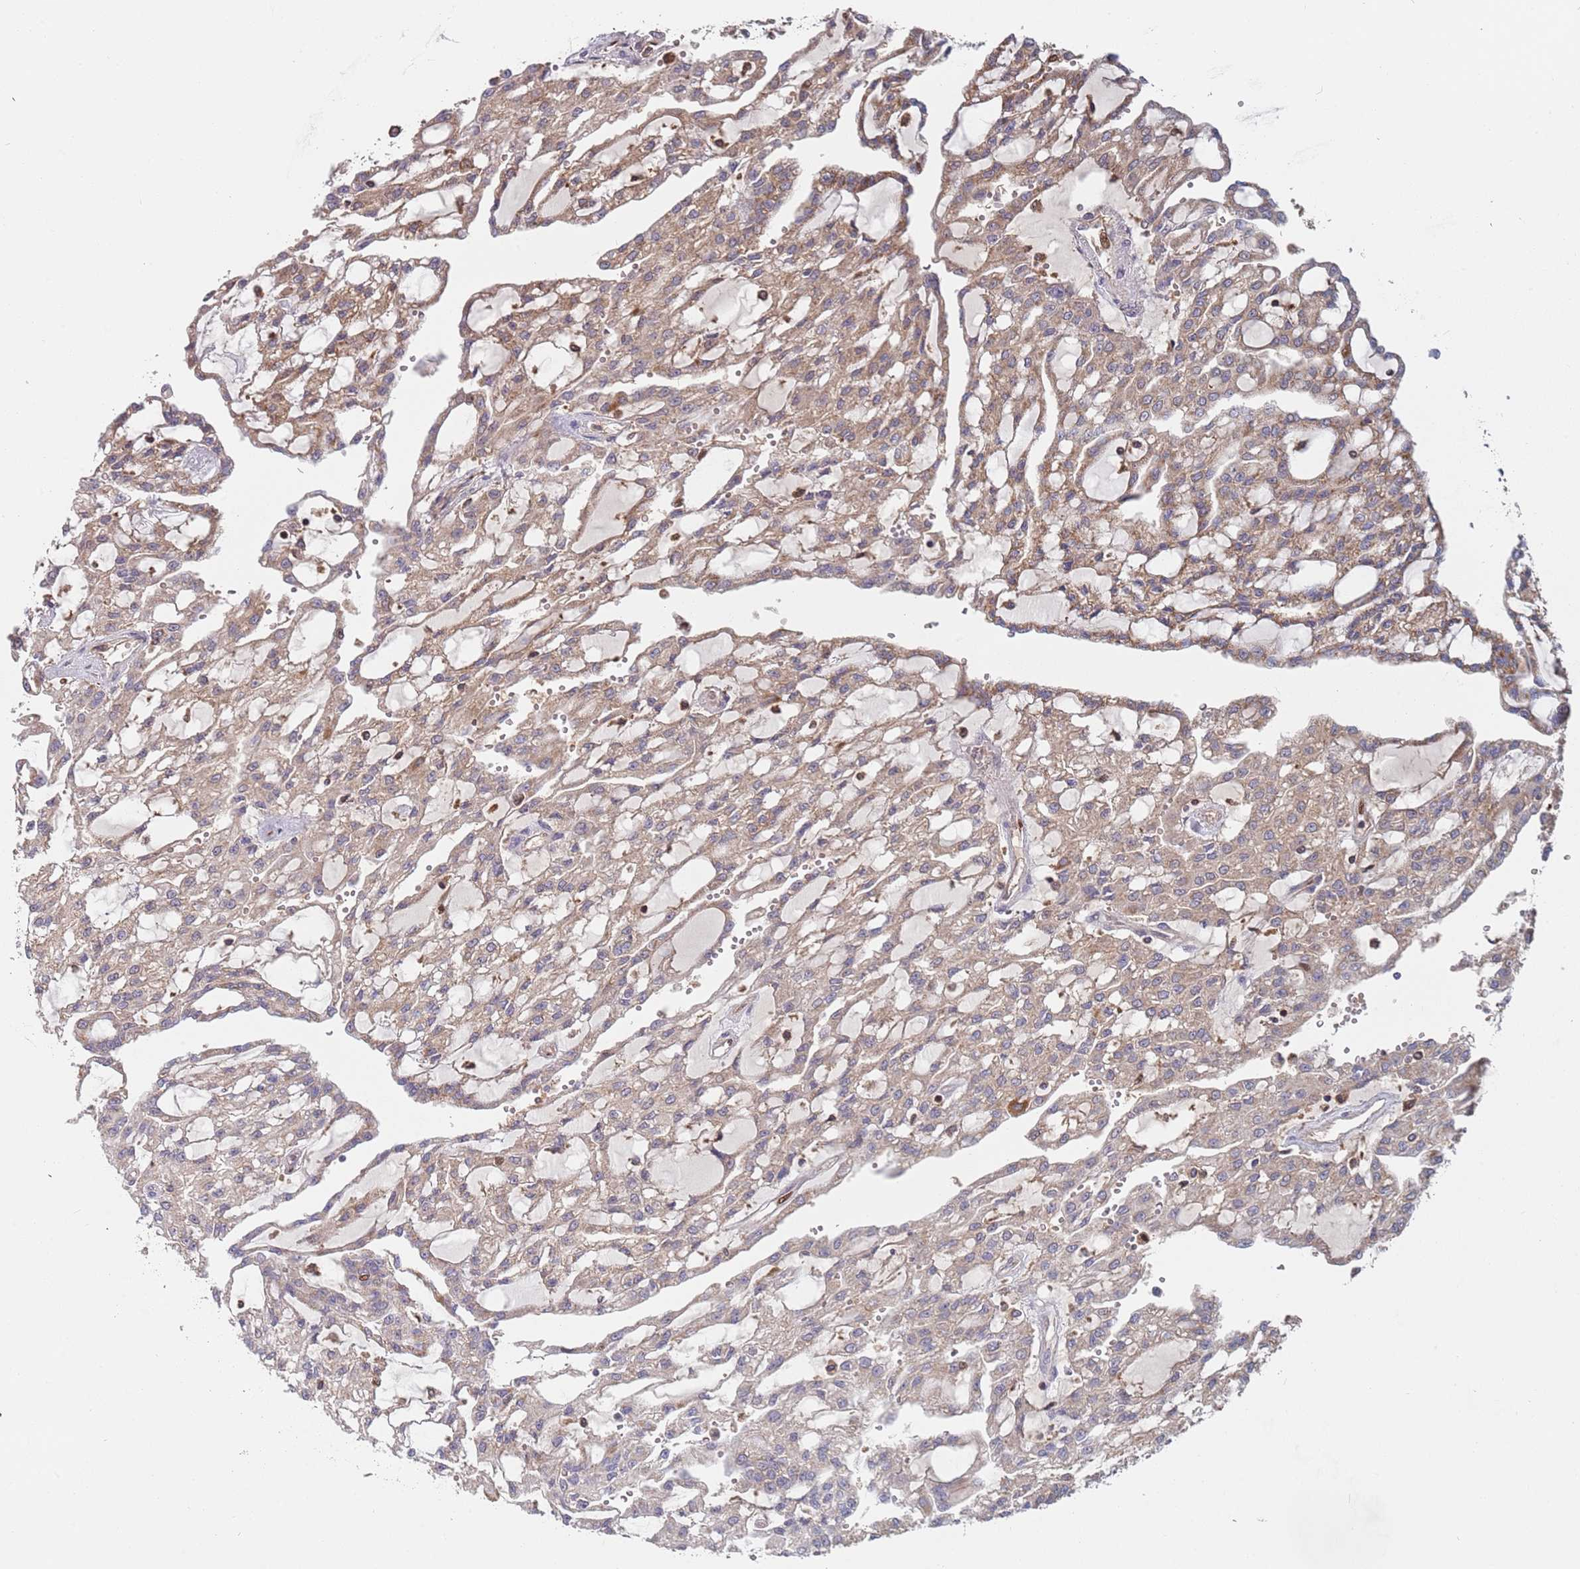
{"staining": {"intensity": "moderate", "quantity": ">75%", "location": "cytoplasmic/membranous"}, "tissue": "renal cancer", "cell_type": "Tumor cells", "image_type": "cancer", "snomed": [{"axis": "morphology", "description": "Adenocarcinoma, NOS"}, {"axis": "topography", "description": "Kidney"}], "caption": "Protein staining of renal cancer (adenocarcinoma) tissue exhibits moderate cytoplasmic/membranous expression in approximately >75% of tumor cells.", "gene": "GDI2", "patient": {"sex": "male", "age": 63}}